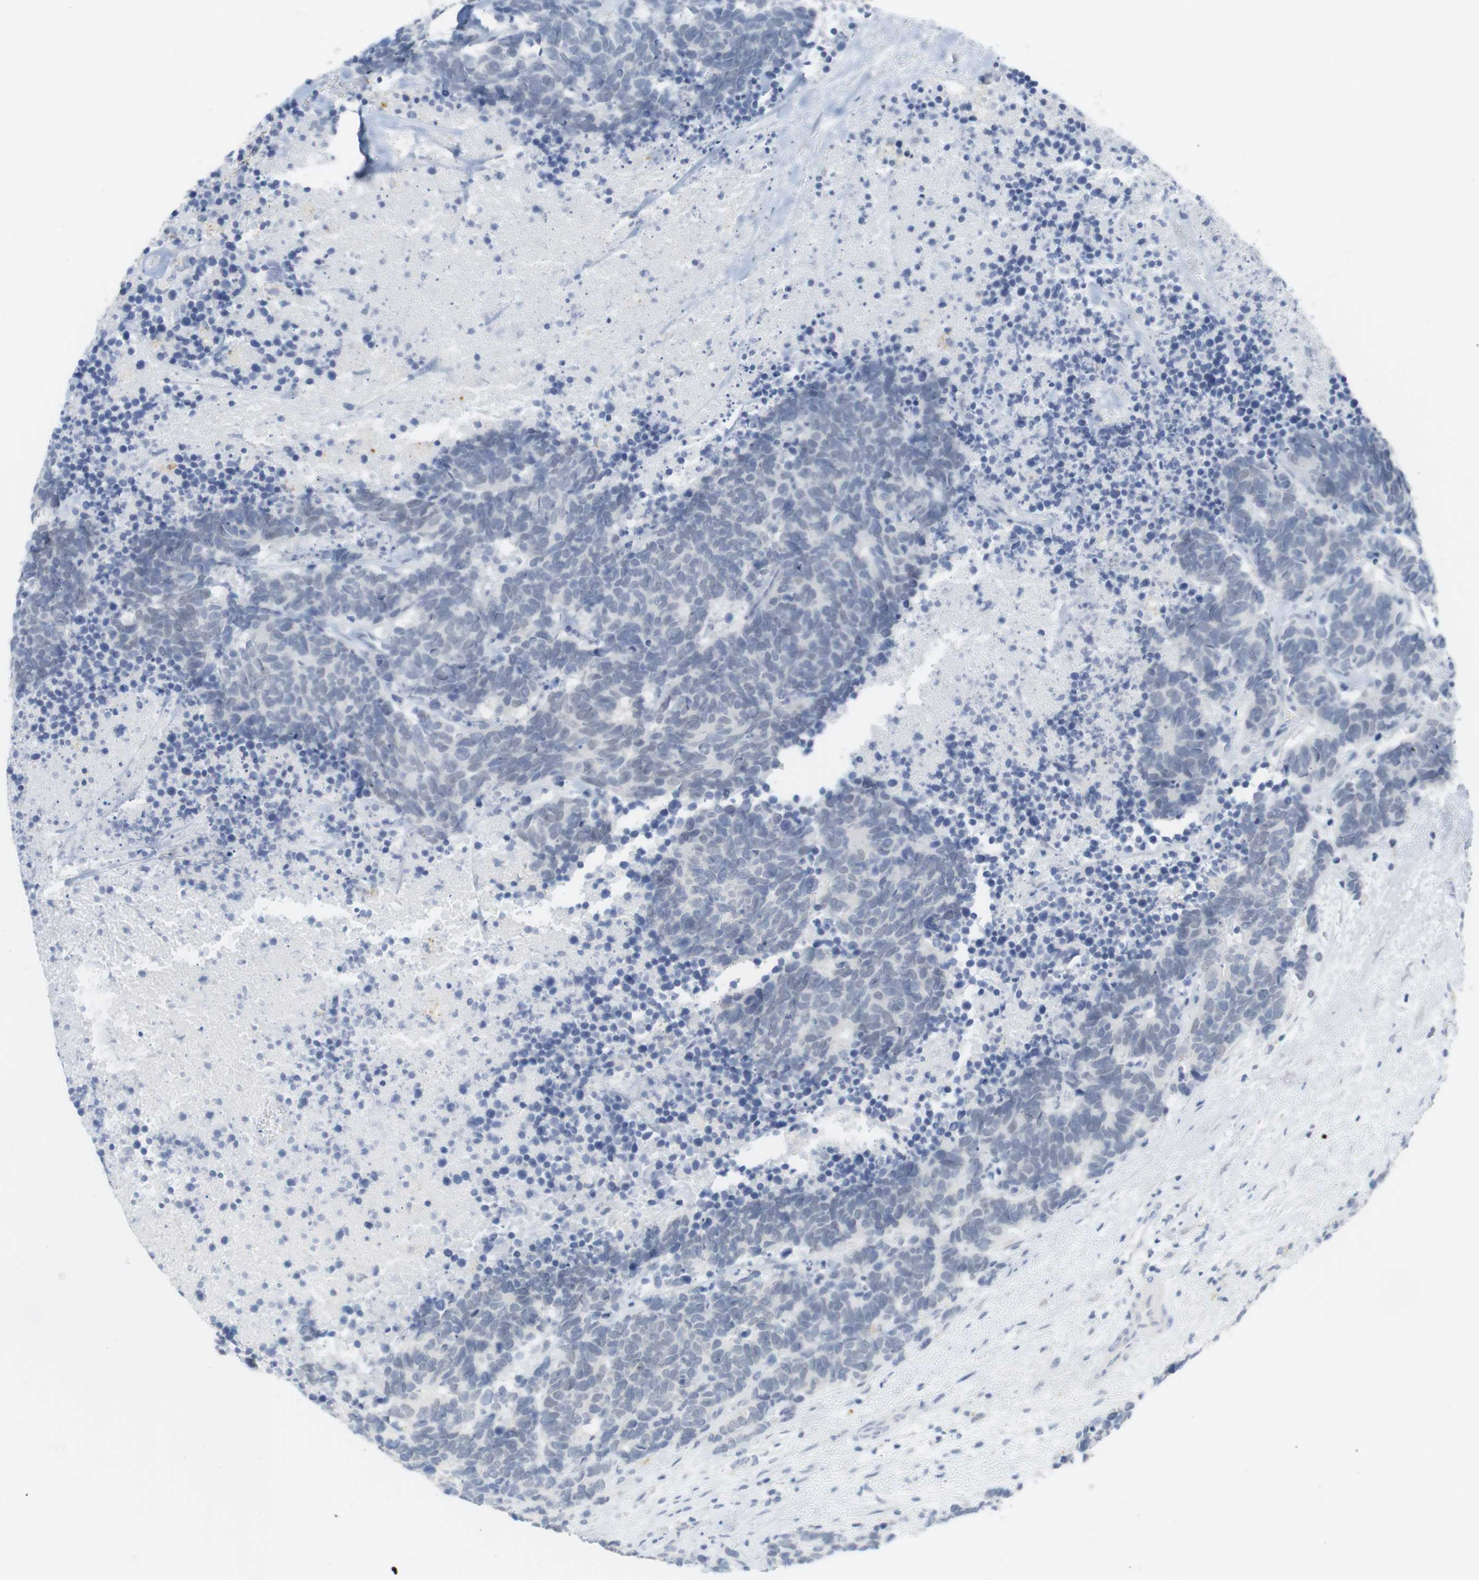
{"staining": {"intensity": "negative", "quantity": "none", "location": "none"}, "tissue": "carcinoid", "cell_type": "Tumor cells", "image_type": "cancer", "snomed": [{"axis": "morphology", "description": "Carcinoma, NOS"}, {"axis": "morphology", "description": "Carcinoid, malignant, NOS"}, {"axis": "topography", "description": "Urinary bladder"}], "caption": "This micrograph is of carcinoid stained with IHC to label a protein in brown with the nuclei are counter-stained blue. There is no staining in tumor cells.", "gene": "YIPF1", "patient": {"sex": "male", "age": 57}}